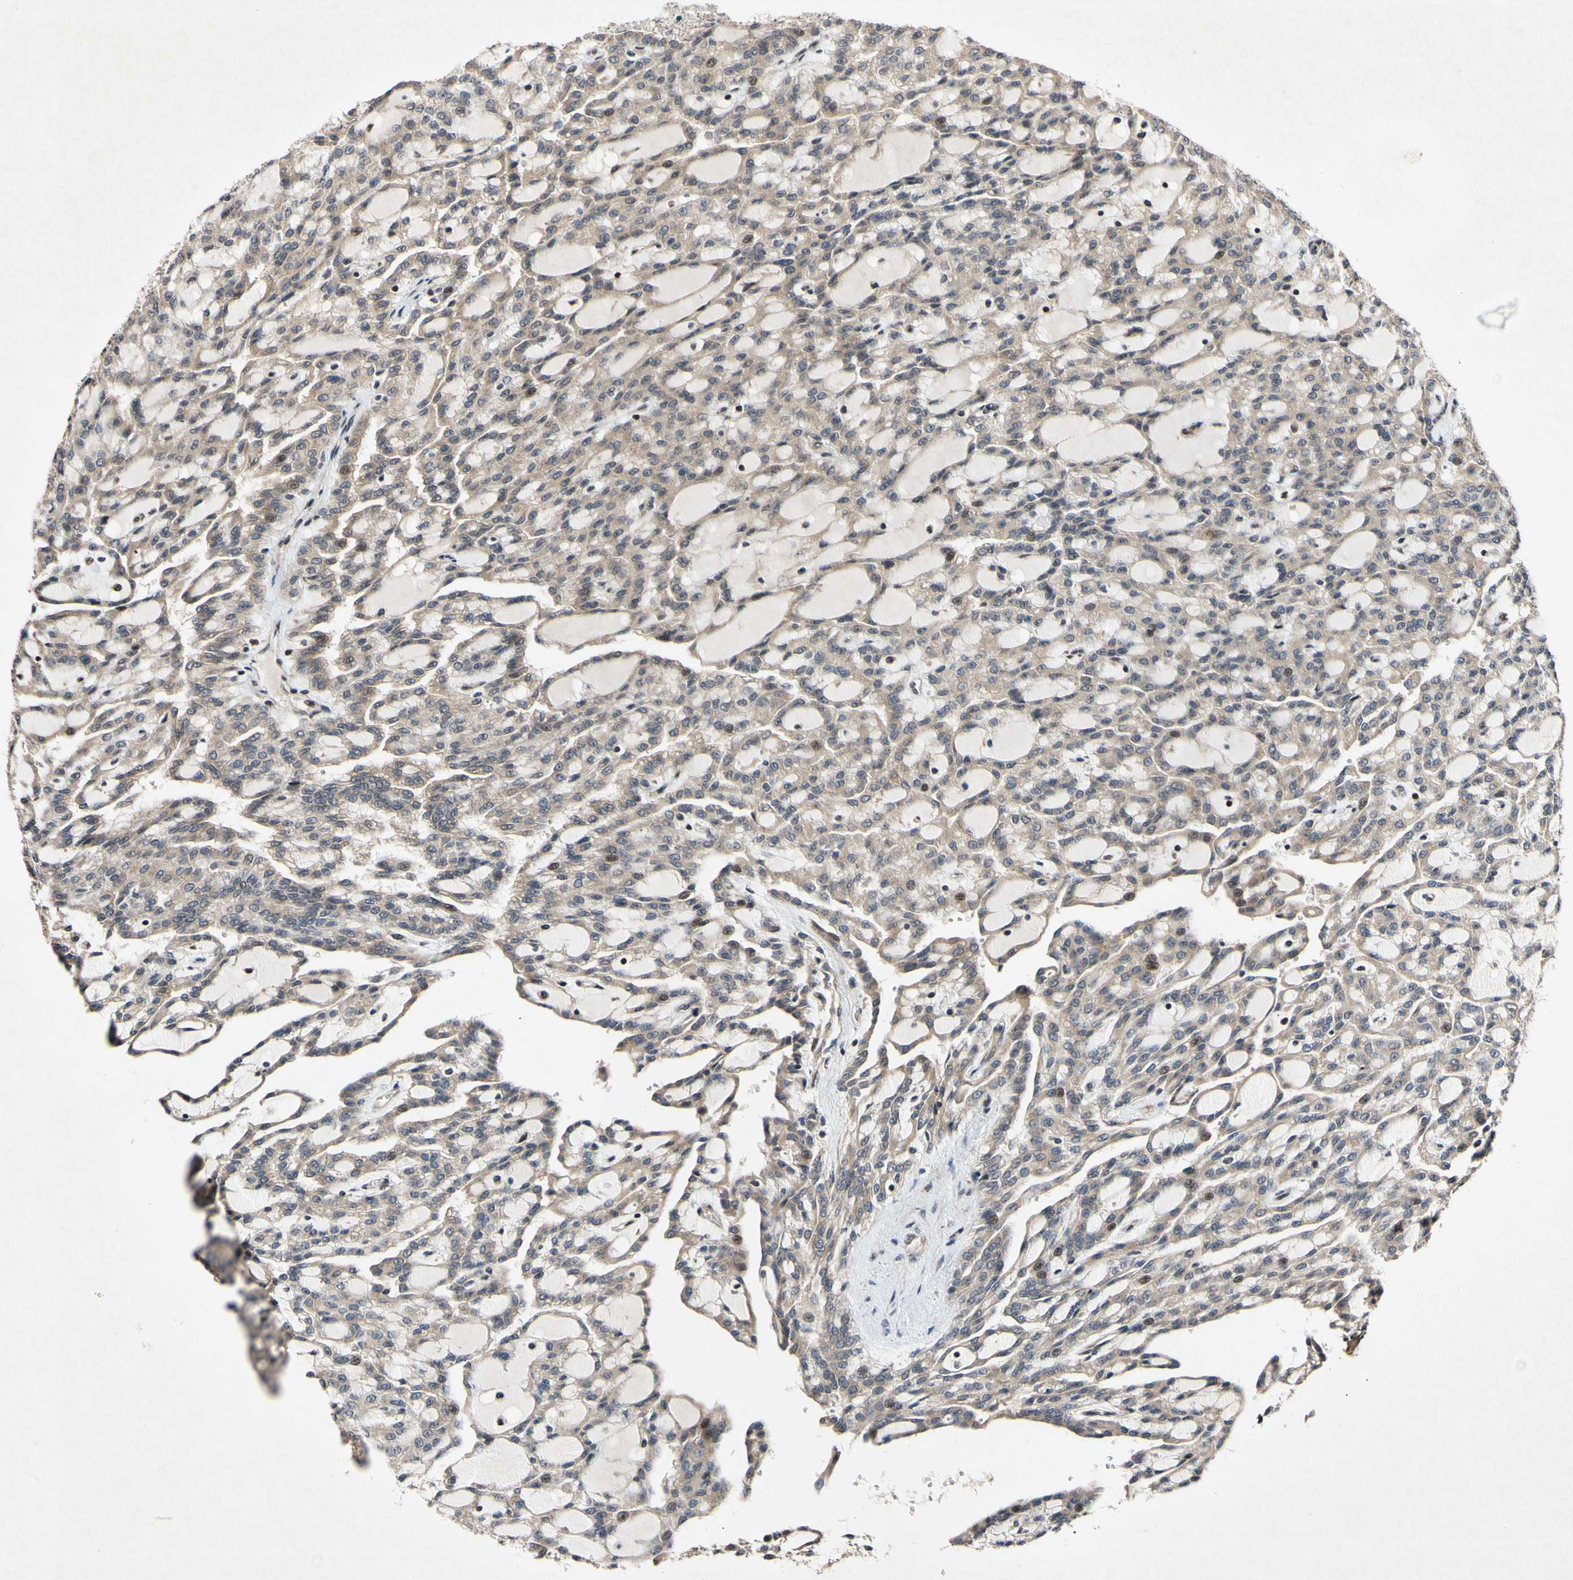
{"staining": {"intensity": "weak", "quantity": ">75%", "location": "cytoplasmic/membranous"}, "tissue": "renal cancer", "cell_type": "Tumor cells", "image_type": "cancer", "snomed": [{"axis": "morphology", "description": "Adenocarcinoma, NOS"}, {"axis": "topography", "description": "Kidney"}], "caption": "Immunohistochemistry of human renal adenocarcinoma exhibits low levels of weak cytoplasmic/membranous positivity in approximately >75% of tumor cells.", "gene": "CSNK1E", "patient": {"sex": "male", "age": 63}}